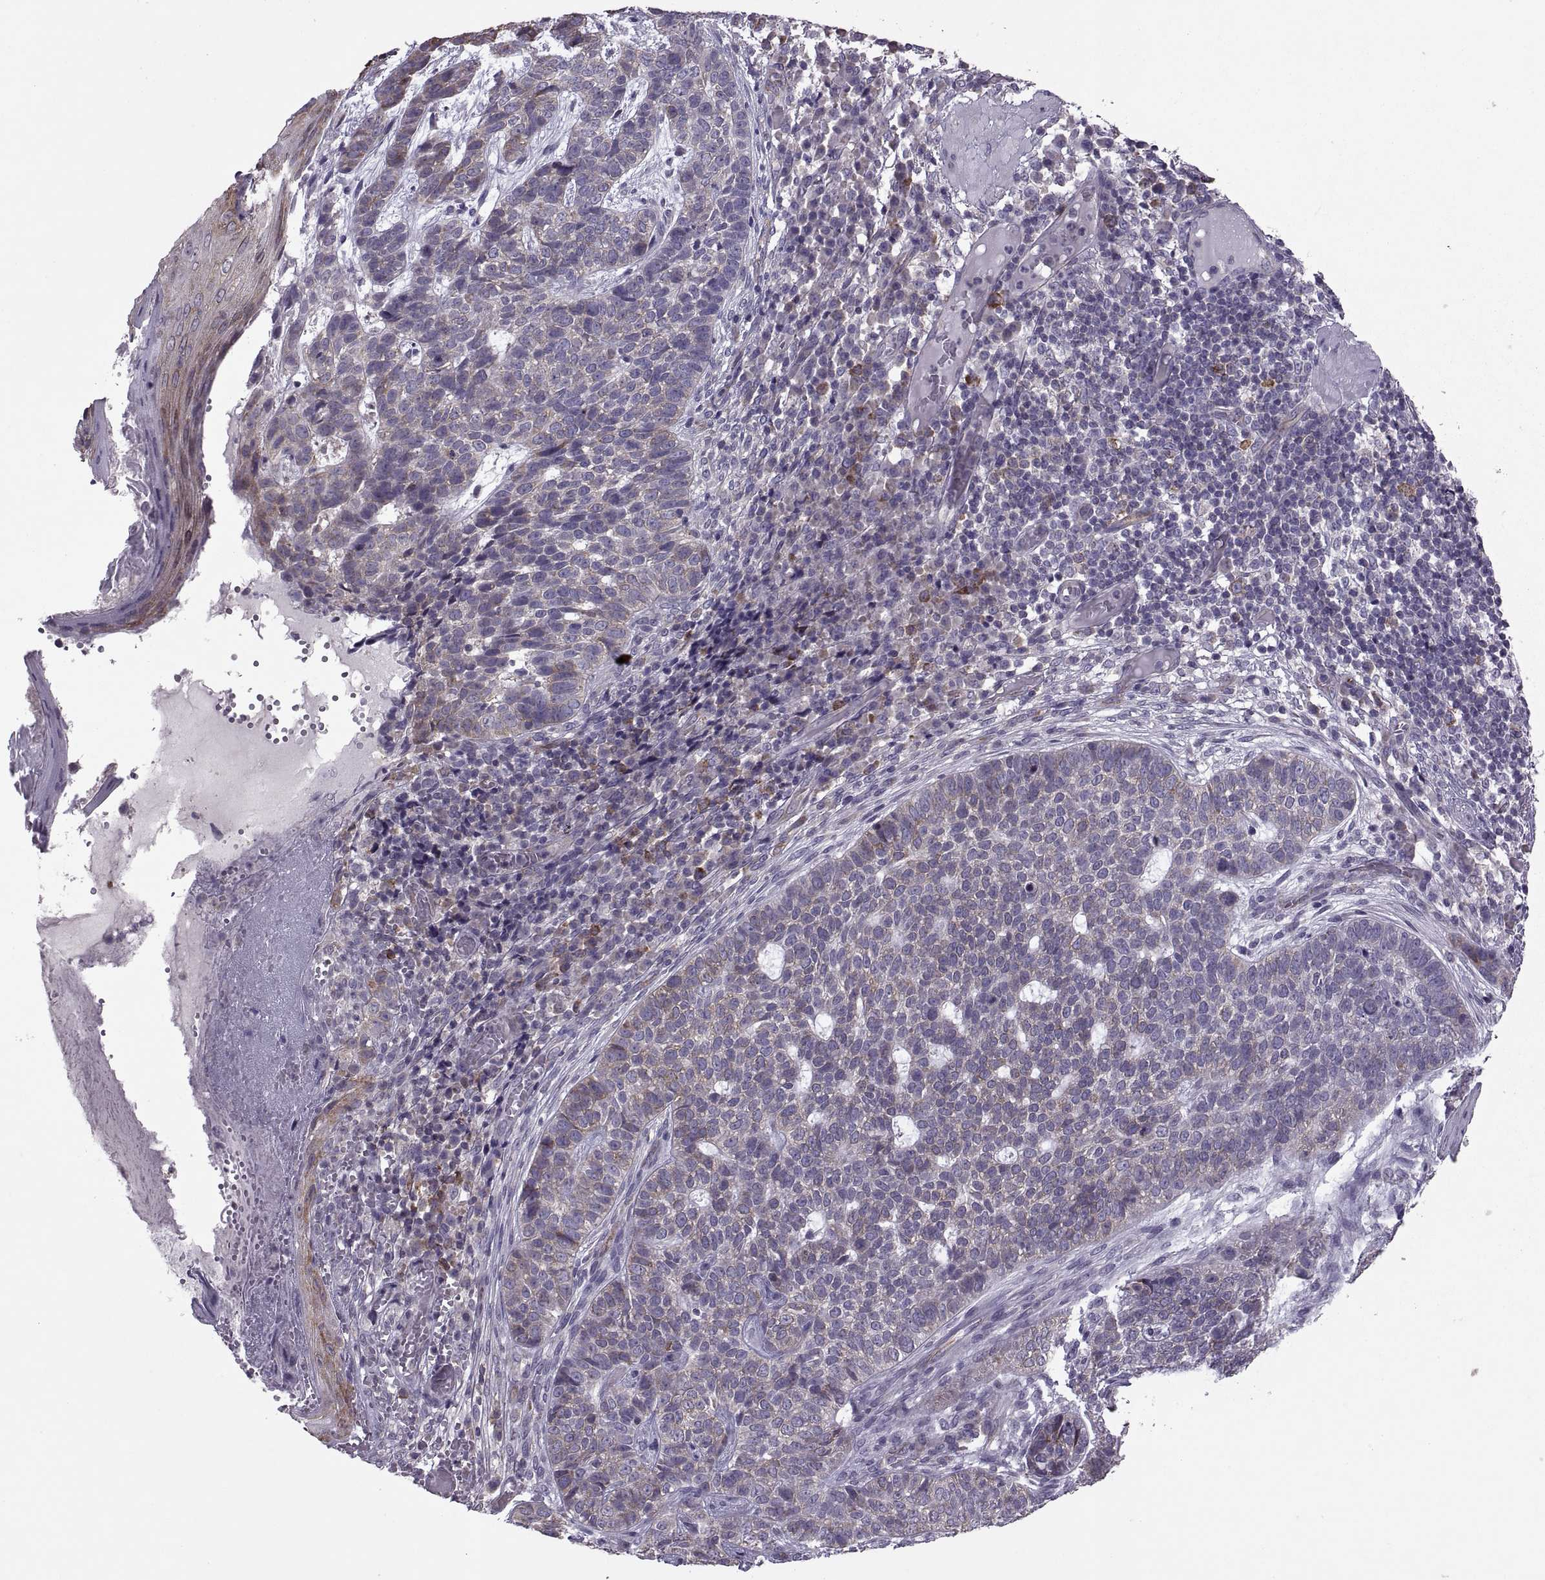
{"staining": {"intensity": "moderate", "quantity": "<25%", "location": "cytoplasmic/membranous"}, "tissue": "skin cancer", "cell_type": "Tumor cells", "image_type": "cancer", "snomed": [{"axis": "morphology", "description": "Basal cell carcinoma"}, {"axis": "topography", "description": "Skin"}], "caption": "Protein analysis of skin cancer (basal cell carcinoma) tissue shows moderate cytoplasmic/membranous staining in approximately <25% of tumor cells. (DAB IHC, brown staining for protein, blue staining for nuclei).", "gene": "PABPC1", "patient": {"sex": "female", "age": 69}}